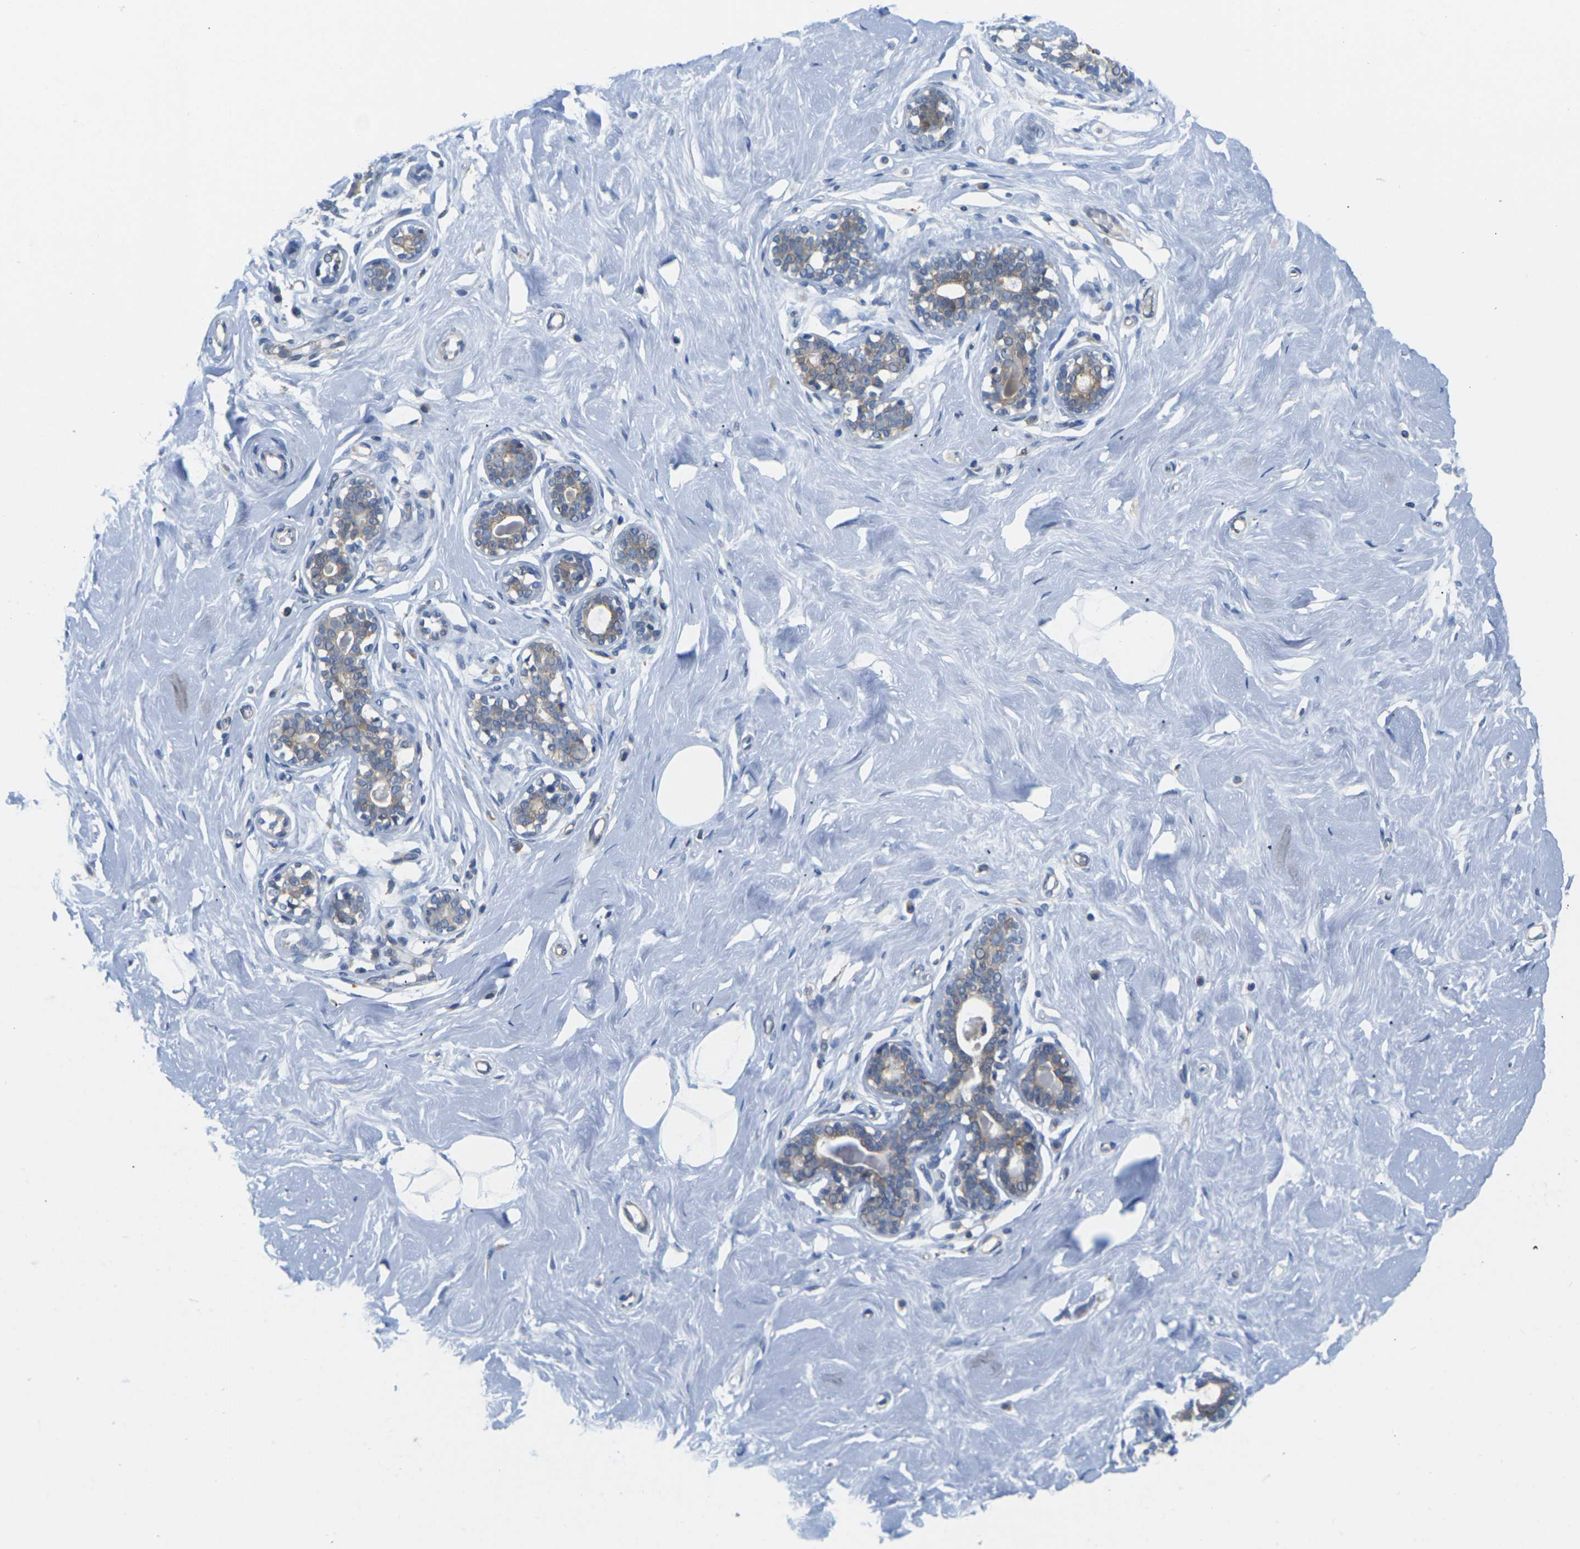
{"staining": {"intensity": "negative", "quantity": "none", "location": "none"}, "tissue": "breast", "cell_type": "Adipocytes", "image_type": "normal", "snomed": [{"axis": "morphology", "description": "Normal tissue, NOS"}, {"axis": "topography", "description": "Breast"}], "caption": "A high-resolution image shows IHC staining of benign breast, which demonstrates no significant expression in adipocytes.", "gene": "SCNN1A", "patient": {"sex": "female", "age": 23}}